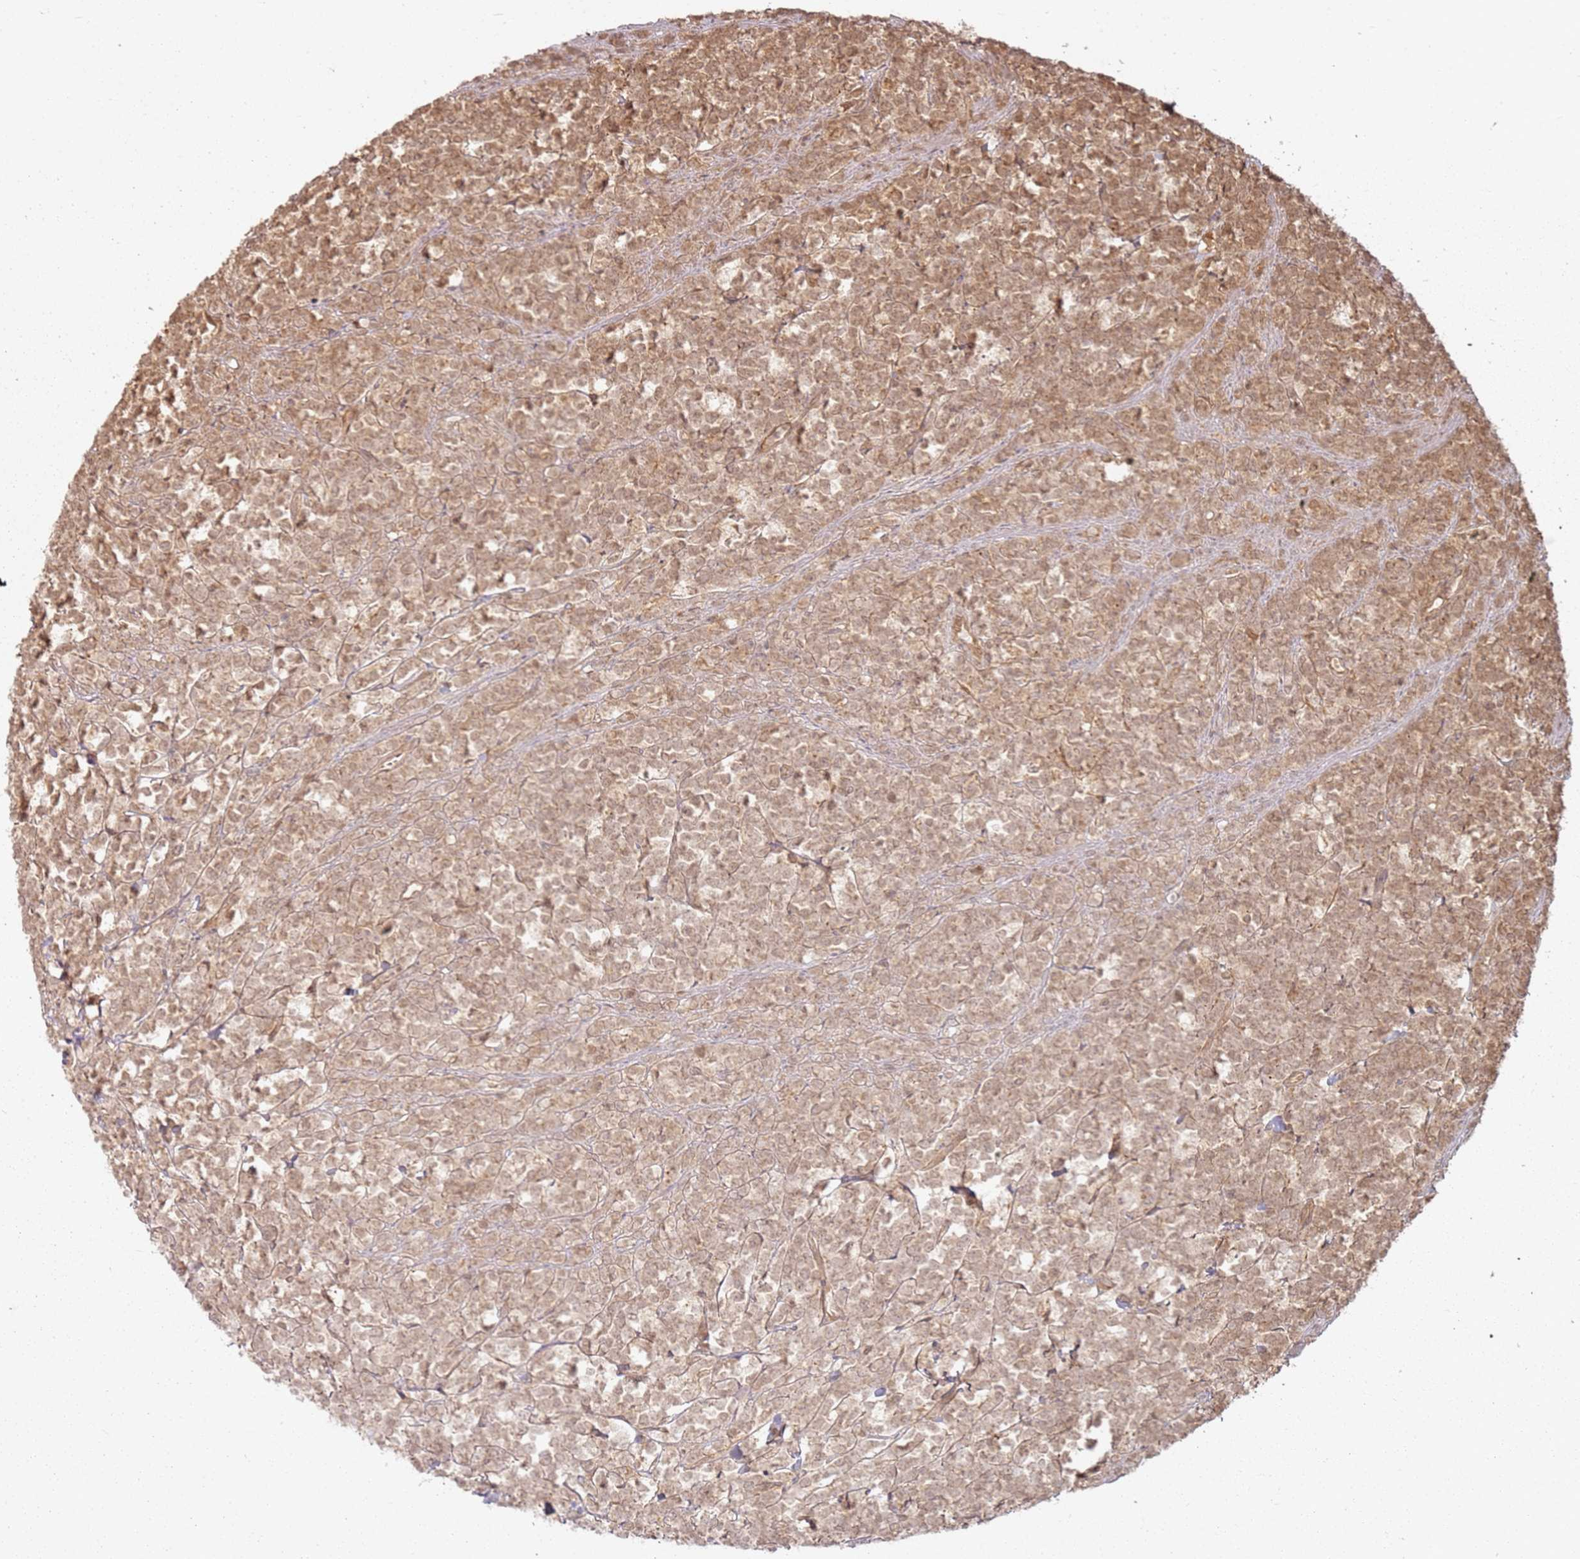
{"staining": {"intensity": "moderate", "quantity": "25%-75%", "location": "cytoplasmic/membranous,nuclear"}, "tissue": "lymphoma", "cell_type": "Tumor cells", "image_type": "cancer", "snomed": [{"axis": "morphology", "description": "Malignant lymphoma, non-Hodgkin's type, High grade"}, {"axis": "topography", "description": "Small intestine"}, {"axis": "topography", "description": "Colon"}], "caption": "Immunohistochemical staining of lymphoma displays medium levels of moderate cytoplasmic/membranous and nuclear protein positivity in approximately 25%-75% of tumor cells.", "gene": "ZNF776", "patient": {"sex": "male", "age": 8}}